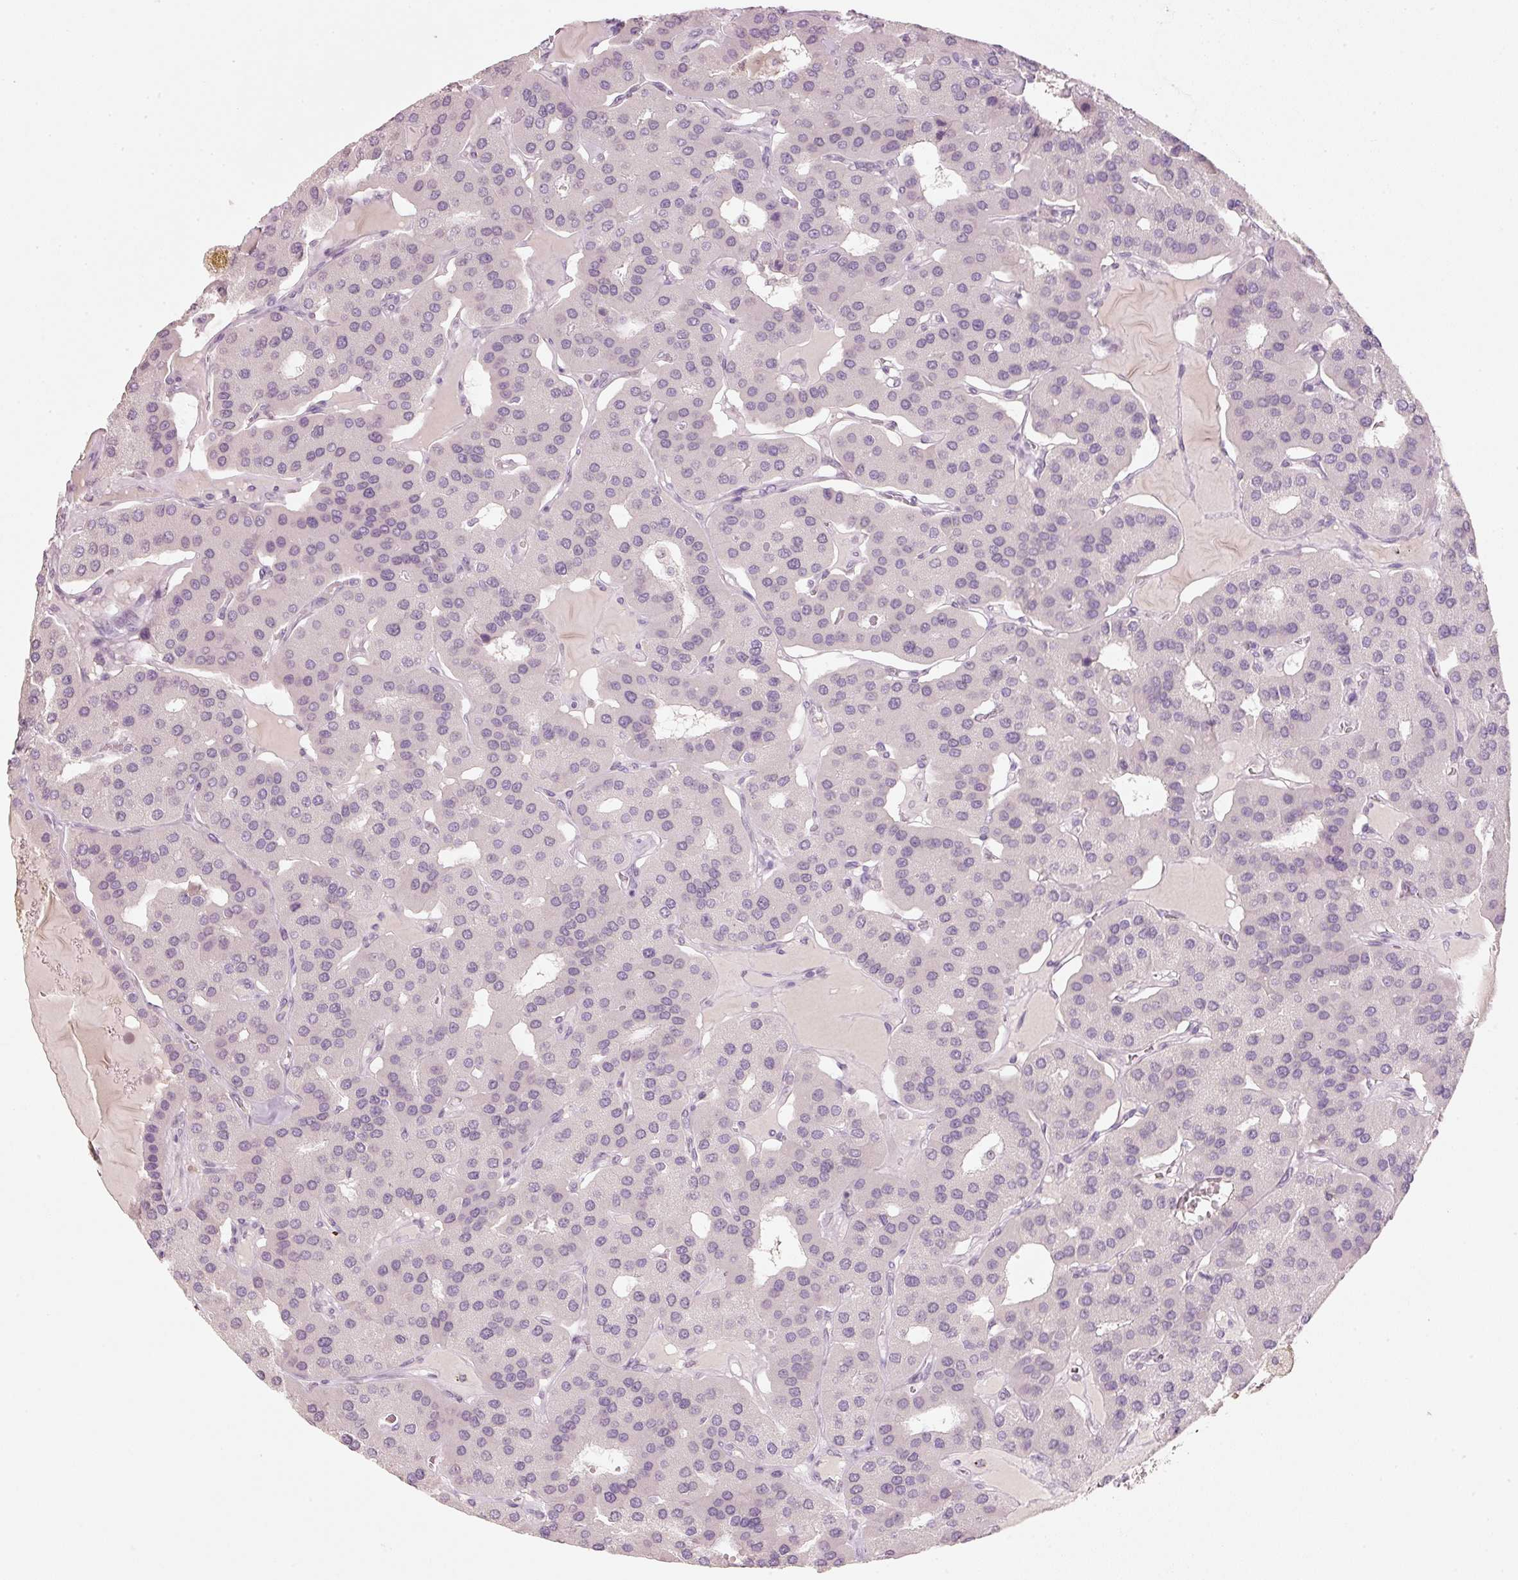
{"staining": {"intensity": "negative", "quantity": "none", "location": "none"}, "tissue": "parathyroid gland", "cell_type": "Glandular cells", "image_type": "normal", "snomed": [{"axis": "morphology", "description": "Normal tissue, NOS"}, {"axis": "morphology", "description": "Adenoma, NOS"}, {"axis": "topography", "description": "Parathyroid gland"}], "caption": "High power microscopy micrograph of an IHC photomicrograph of normal parathyroid gland, revealing no significant staining in glandular cells.", "gene": "STEAP1", "patient": {"sex": "female", "age": 86}}